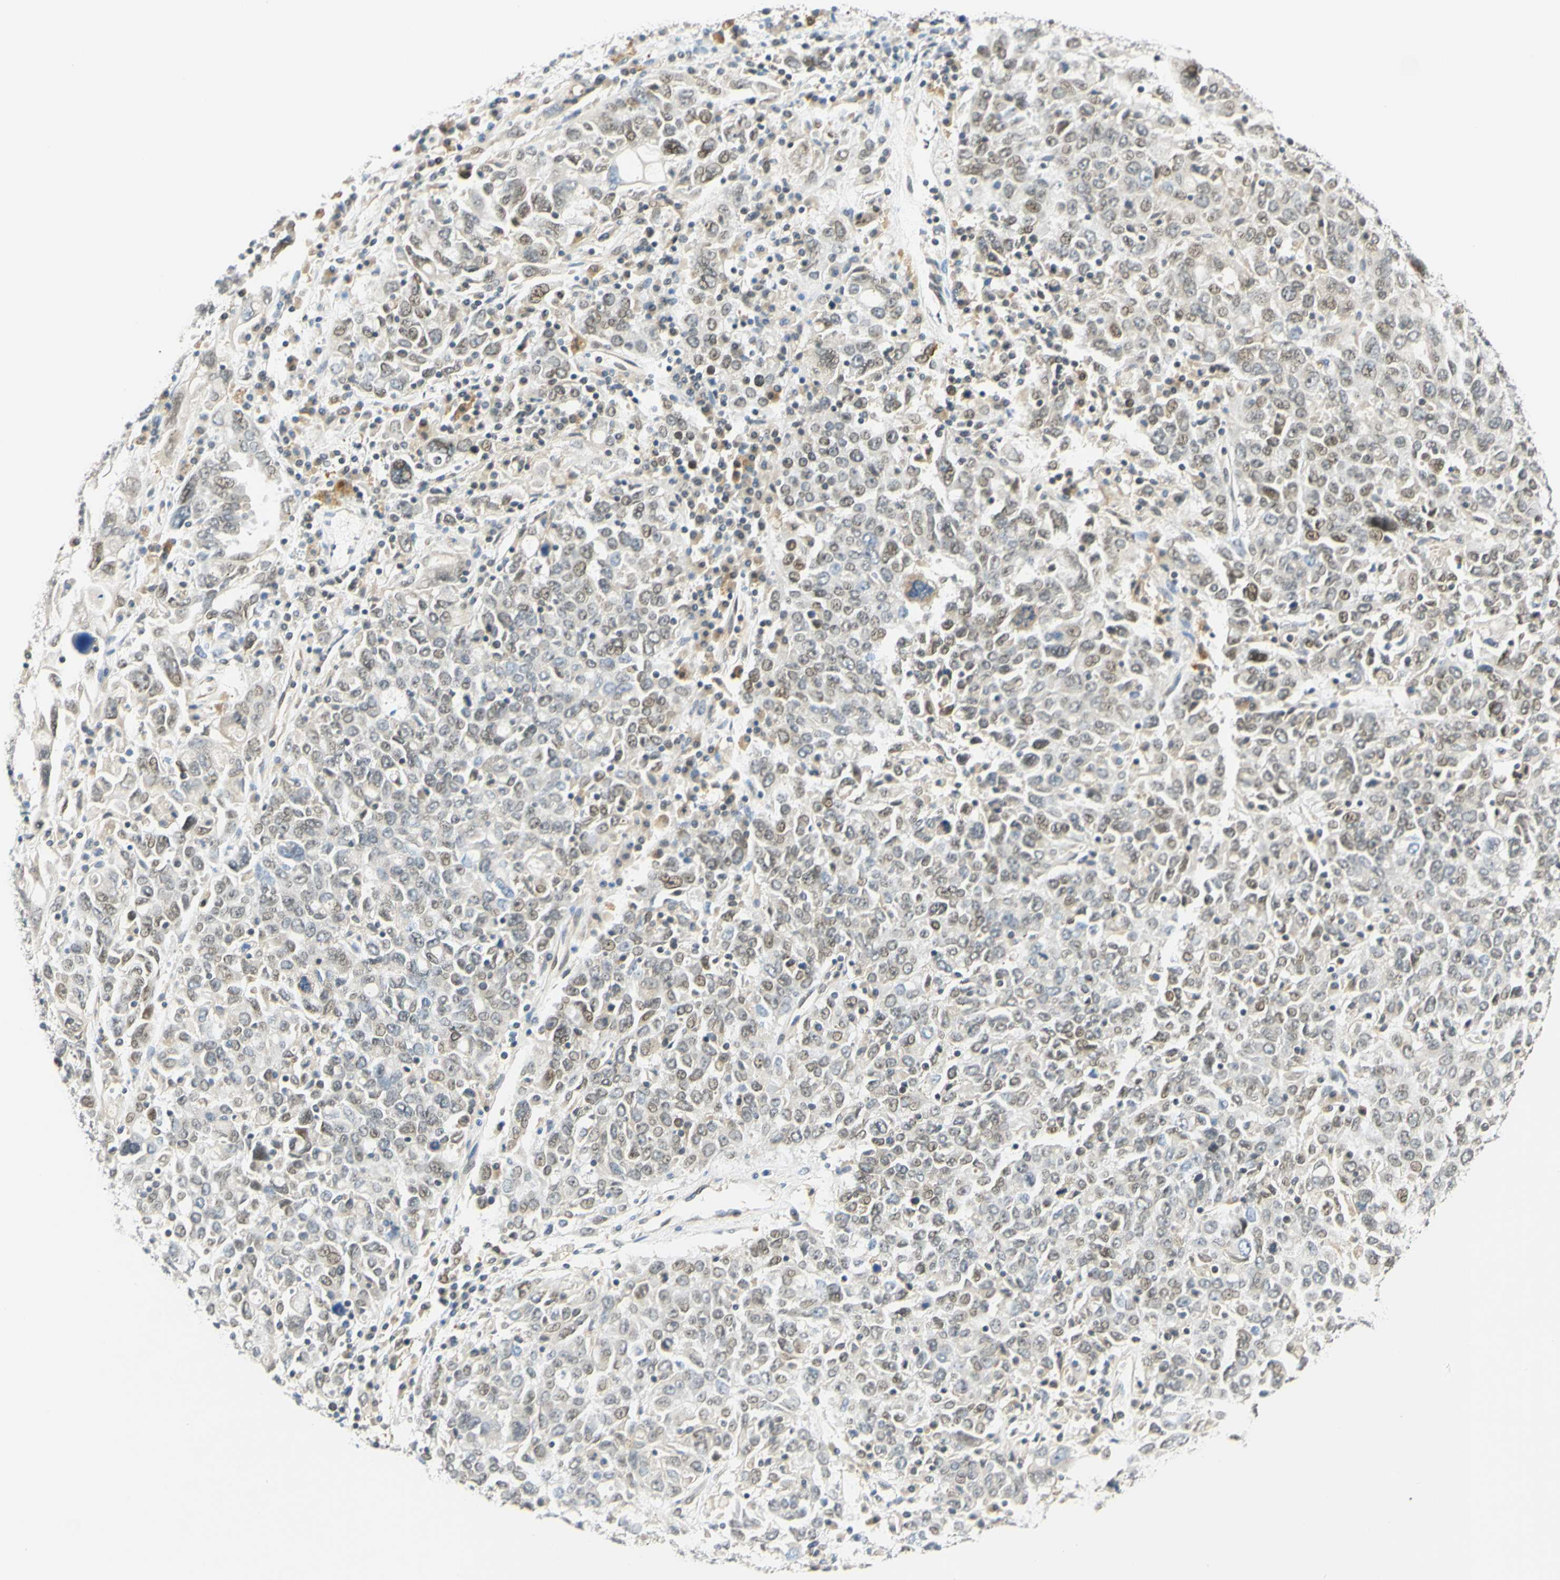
{"staining": {"intensity": "weak", "quantity": "25%-75%", "location": "nuclear"}, "tissue": "ovarian cancer", "cell_type": "Tumor cells", "image_type": "cancer", "snomed": [{"axis": "morphology", "description": "Carcinoma, endometroid"}, {"axis": "topography", "description": "Ovary"}], "caption": "Brown immunohistochemical staining in endometroid carcinoma (ovarian) displays weak nuclear staining in about 25%-75% of tumor cells.", "gene": "C2CD2L", "patient": {"sex": "female", "age": 62}}